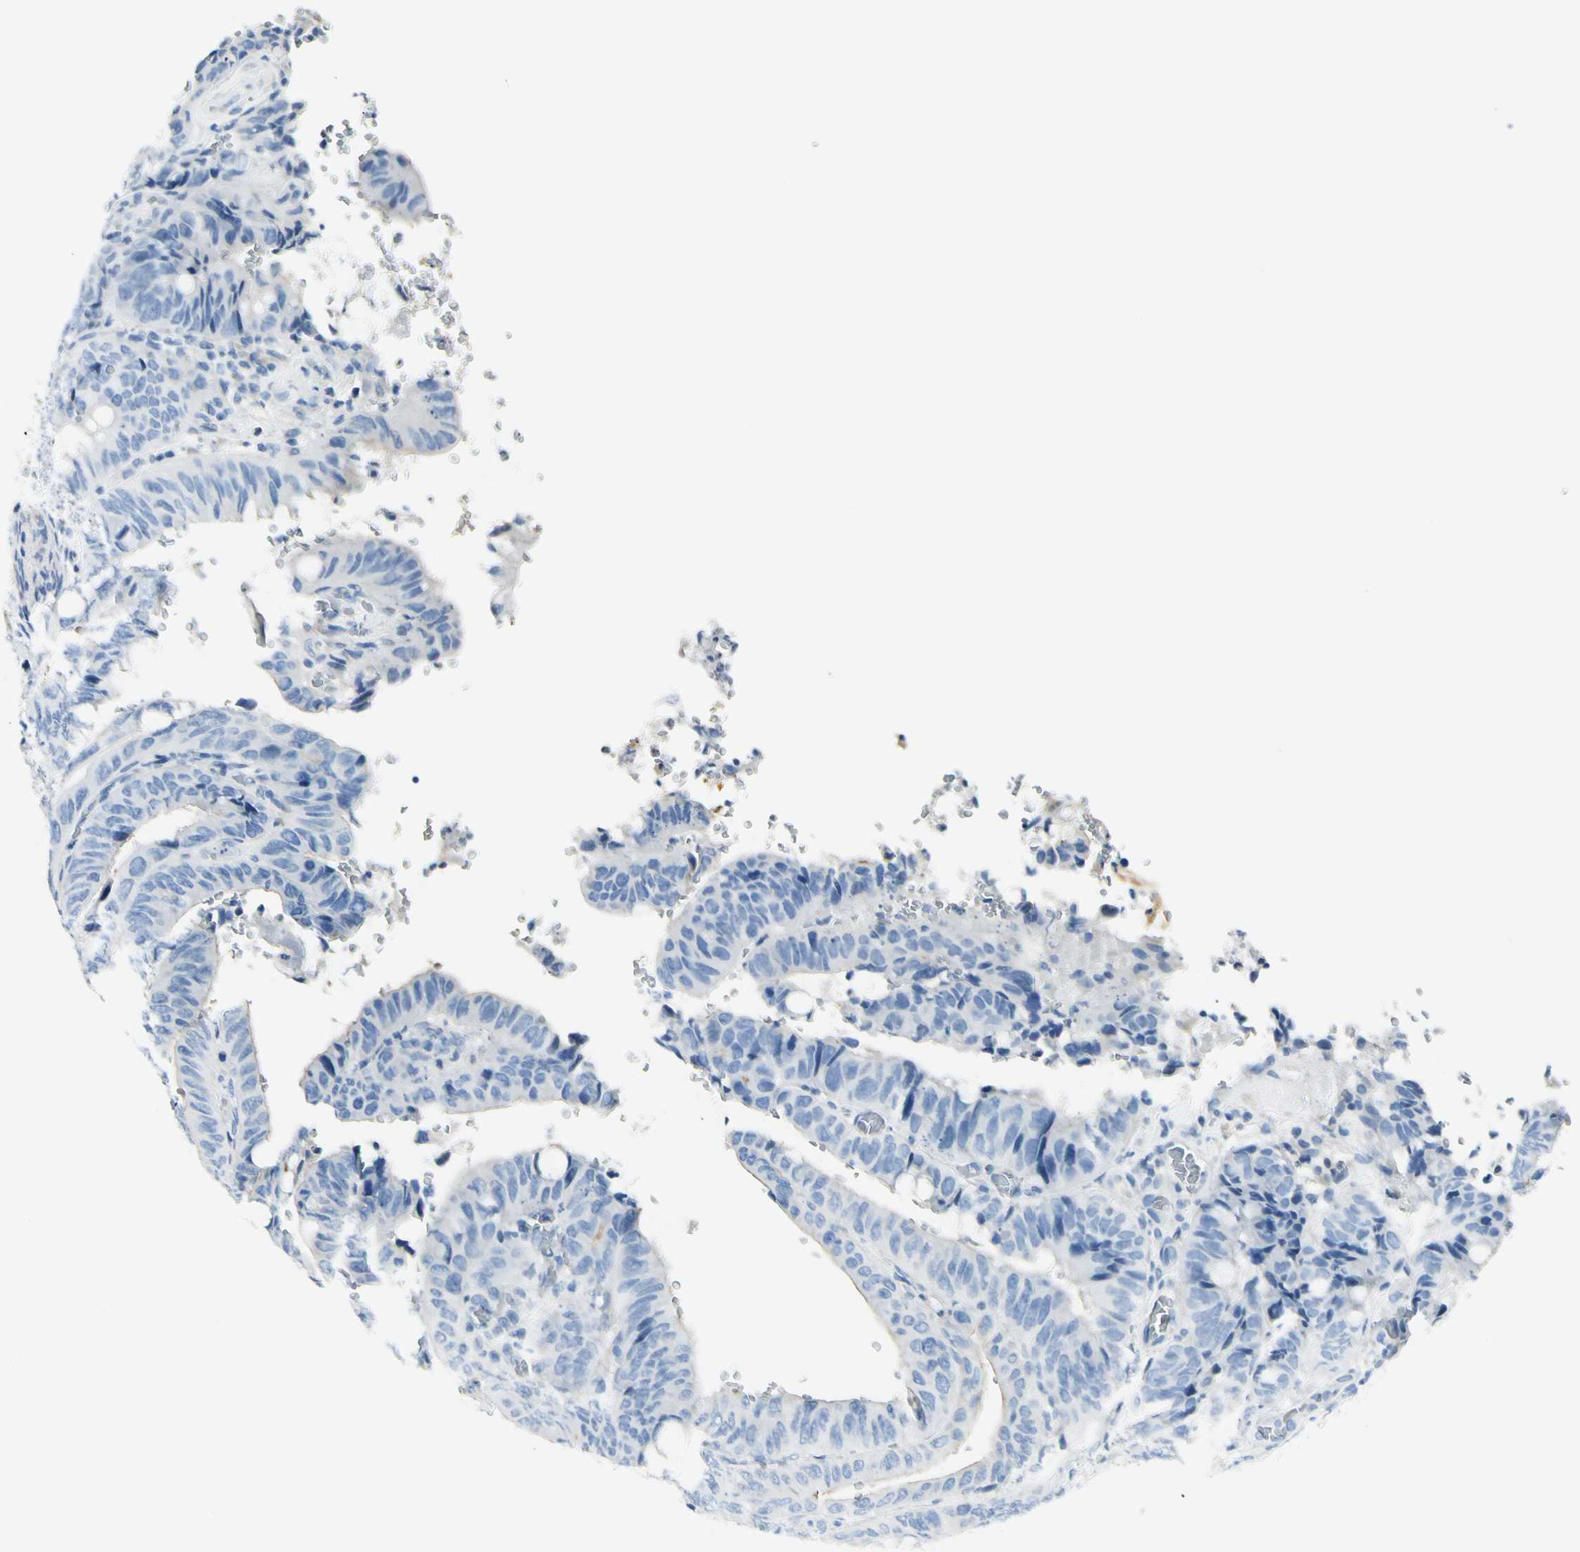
{"staining": {"intensity": "negative", "quantity": "none", "location": "none"}, "tissue": "colorectal cancer", "cell_type": "Tumor cells", "image_type": "cancer", "snomed": [{"axis": "morphology", "description": "Normal tissue, NOS"}, {"axis": "morphology", "description": "Adenocarcinoma, NOS"}, {"axis": "topography", "description": "Rectum"}, {"axis": "topography", "description": "Peripheral nerve tissue"}], "caption": "Micrograph shows no protein expression in tumor cells of adenocarcinoma (colorectal) tissue. The staining was performed using DAB to visualize the protein expression in brown, while the nuclei were stained in blue with hematoxylin (Magnification: 20x).", "gene": "PEBP1", "patient": {"sex": "male", "age": 92}}